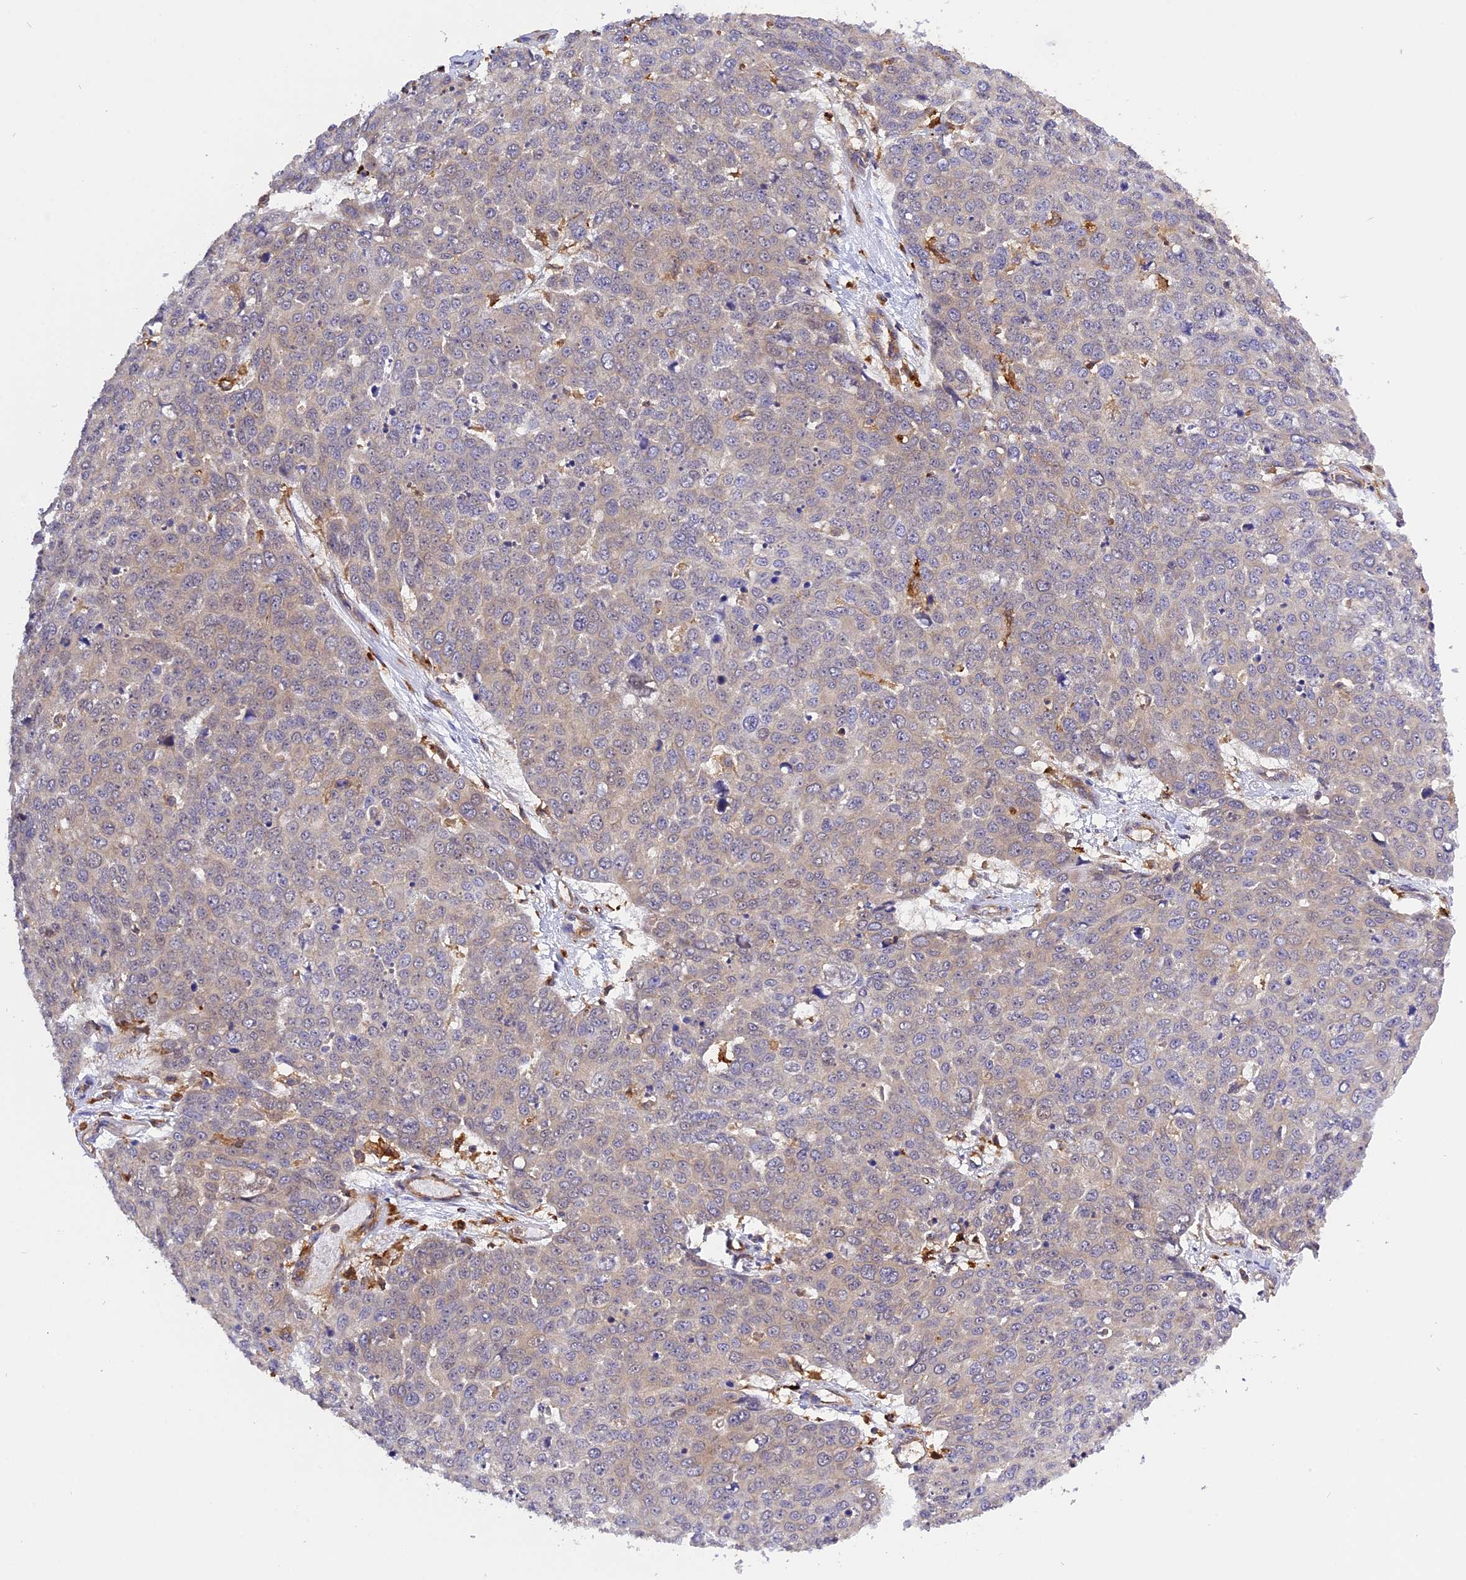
{"staining": {"intensity": "negative", "quantity": "none", "location": "none"}, "tissue": "skin cancer", "cell_type": "Tumor cells", "image_type": "cancer", "snomed": [{"axis": "morphology", "description": "Squamous cell carcinoma, NOS"}, {"axis": "topography", "description": "Skin"}], "caption": "The image exhibits no staining of tumor cells in squamous cell carcinoma (skin). (Brightfield microscopy of DAB (3,3'-diaminobenzidine) immunohistochemistry (IHC) at high magnification).", "gene": "C5orf22", "patient": {"sex": "male", "age": 71}}